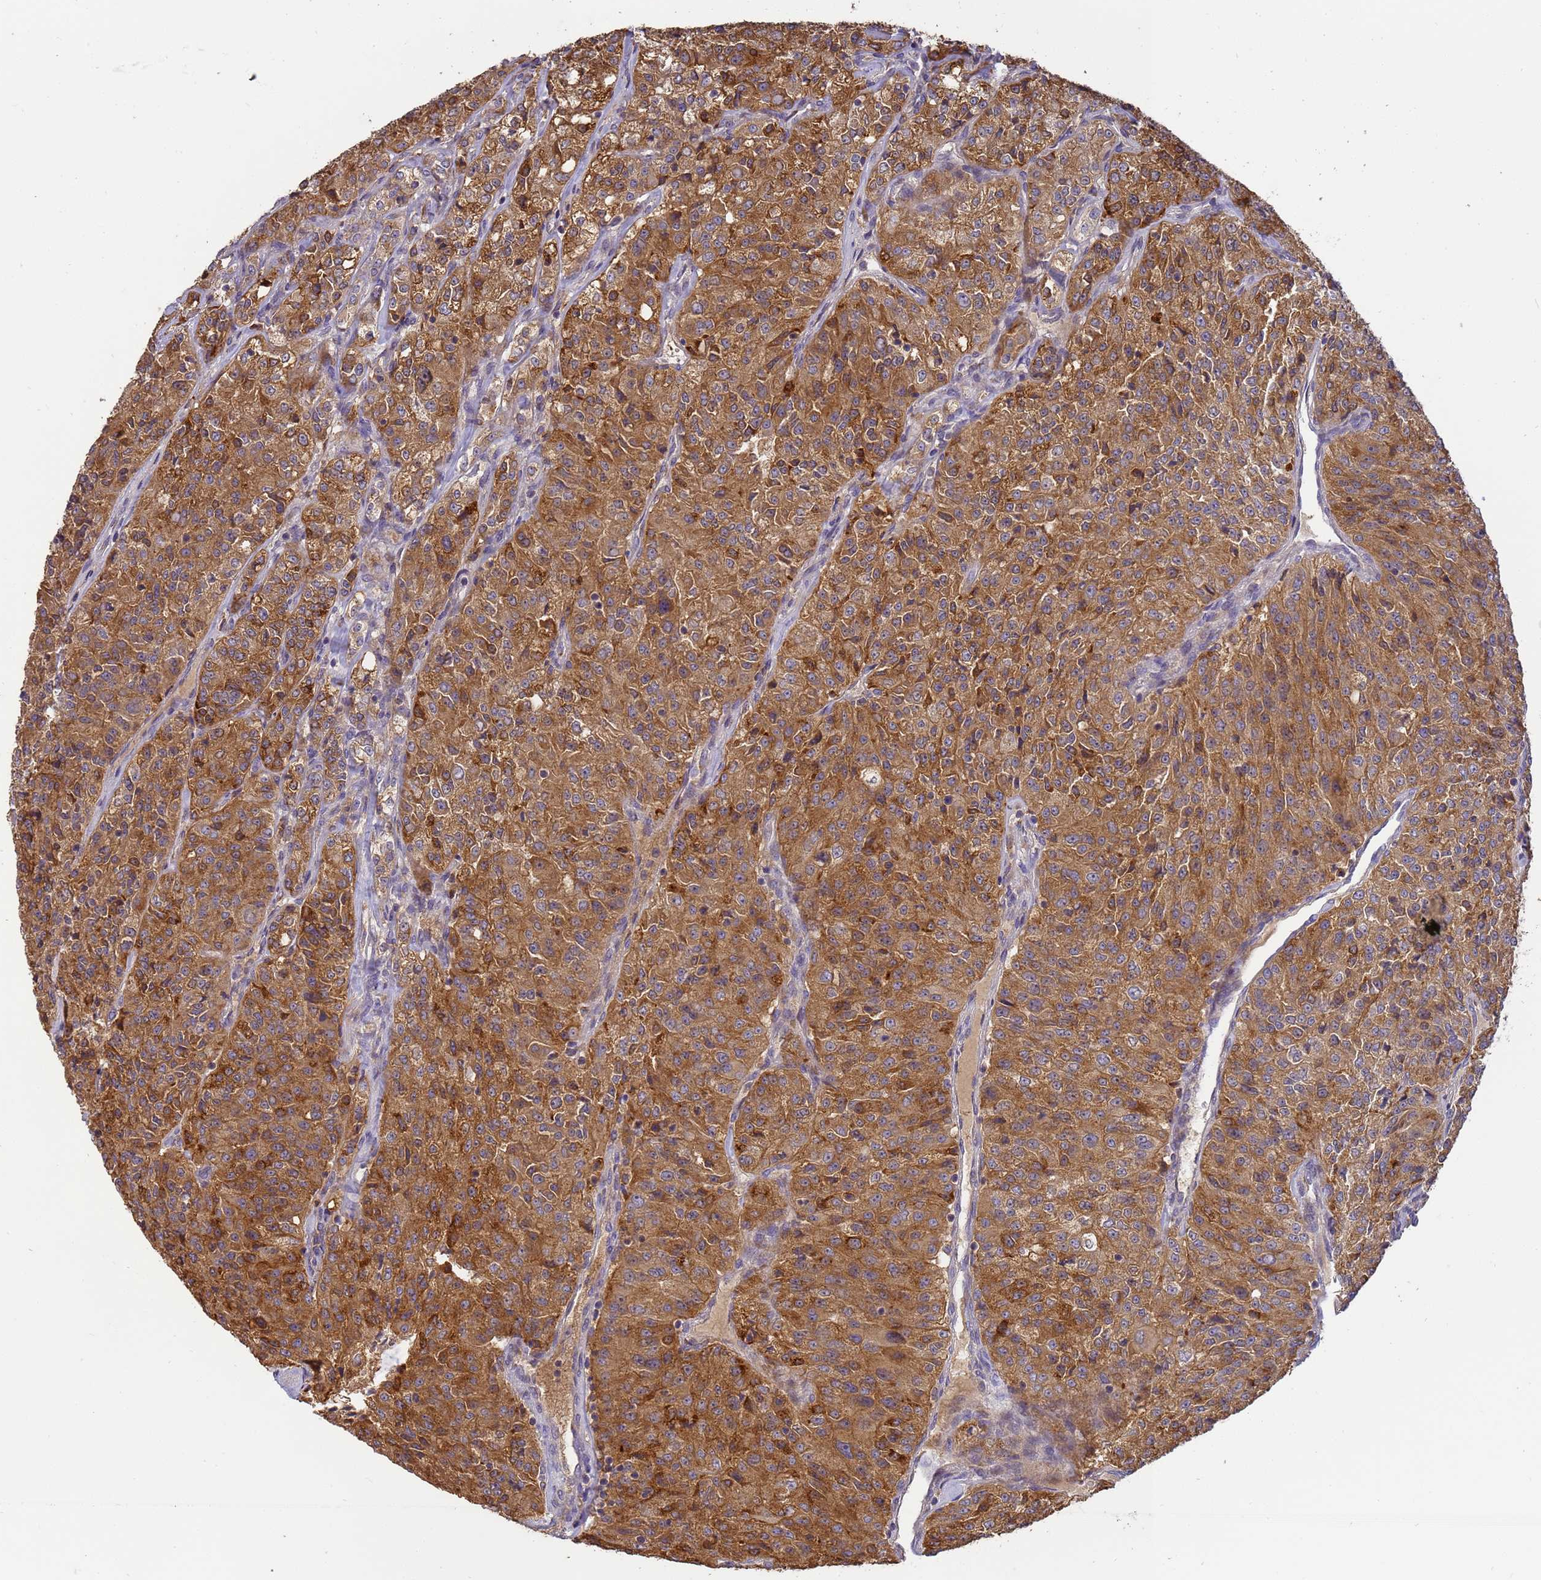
{"staining": {"intensity": "strong", "quantity": ">75%", "location": "cytoplasmic/membranous"}, "tissue": "renal cancer", "cell_type": "Tumor cells", "image_type": "cancer", "snomed": [{"axis": "morphology", "description": "Adenocarcinoma, NOS"}, {"axis": "topography", "description": "Kidney"}], "caption": "A brown stain labels strong cytoplasmic/membranous staining of a protein in renal adenocarcinoma tumor cells. Using DAB (brown) and hematoxylin (blue) stains, captured at high magnification using brightfield microscopy.", "gene": "M6PR", "patient": {"sex": "female", "age": 63}}